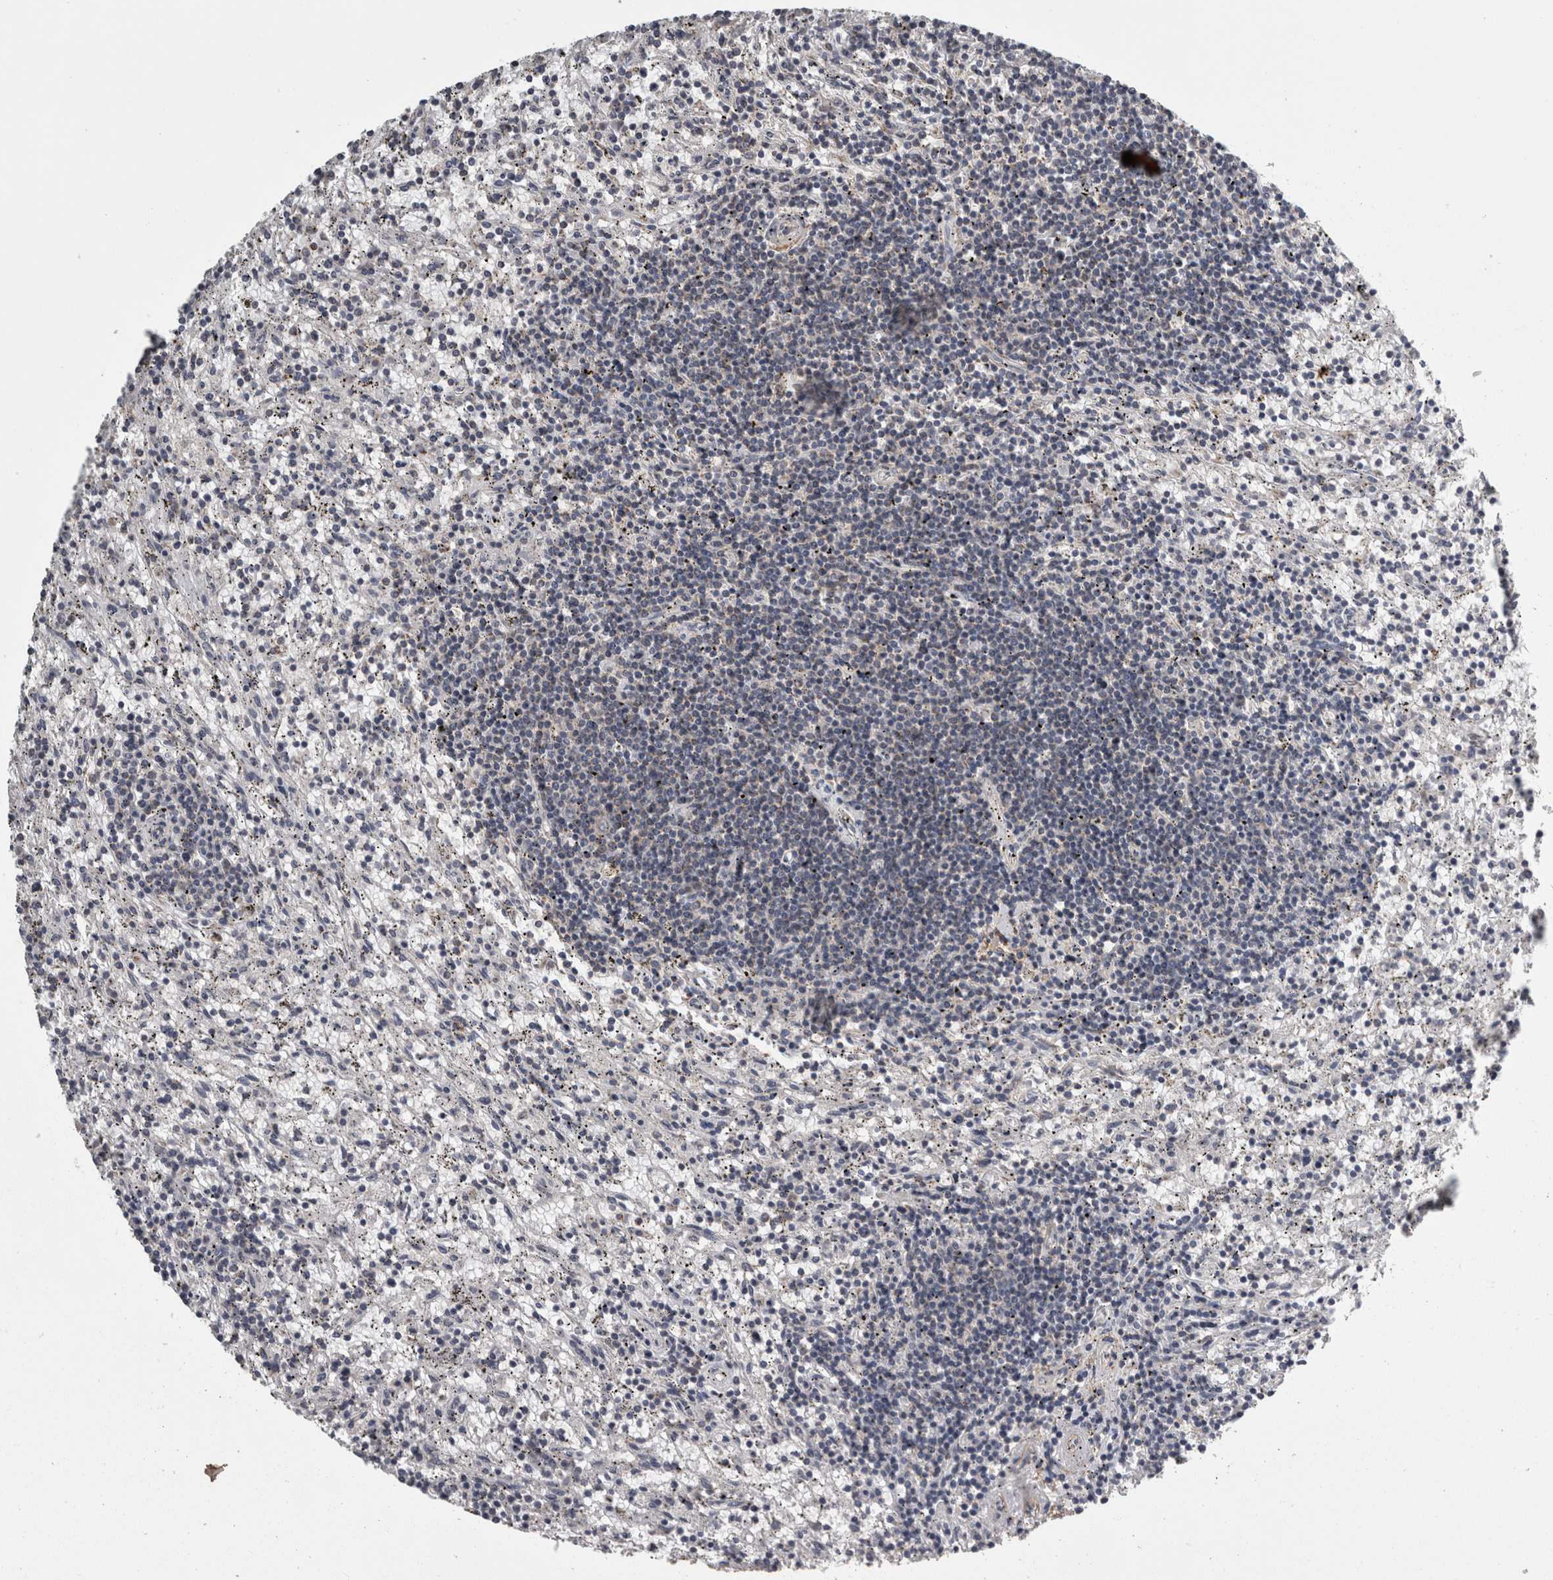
{"staining": {"intensity": "weak", "quantity": "25%-75%", "location": "cytoplasmic/membranous"}, "tissue": "lymphoma", "cell_type": "Tumor cells", "image_type": "cancer", "snomed": [{"axis": "morphology", "description": "Malignant lymphoma, non-Hodgkin's type, Low grade"}, {"axis": "topography", "description": "Spleen"}], "caption": "IHC (DAB (3,3'-diaminobenzidine)) staining of human lymphoma demonstrates weak cytoplasmic/membranous protein expression in about 25%-75% of tumor cells.", "gene": "FRK", "patient": {"sex": "male", "age": 76}}